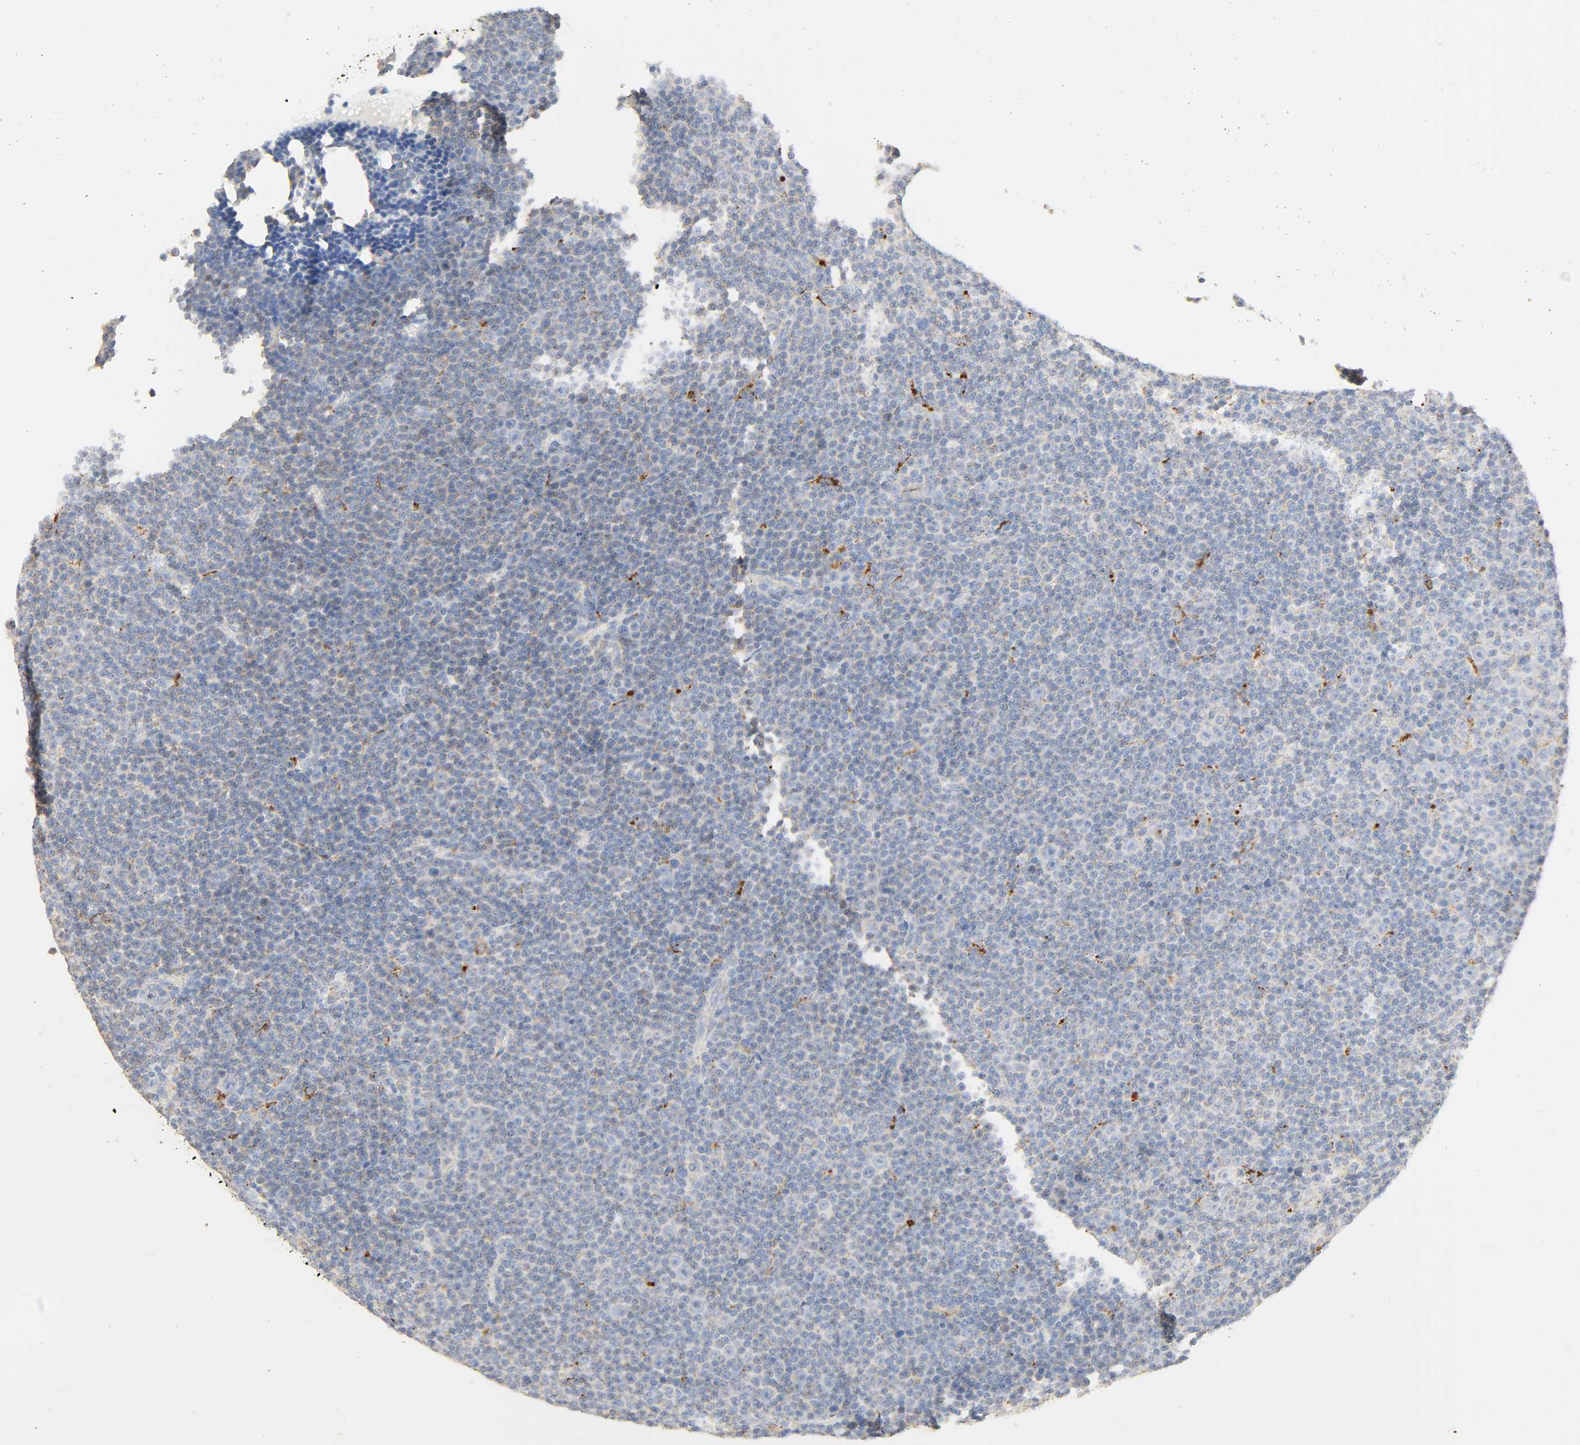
{"staining": {"intensity": "moderate", "quantity": "<25%", "location": "cytoplasmic/membranous"}, "tissue": "lymphoma", "cell_type": "Tumor cells", "image_type": "cancer", "snomed": [{"axis": "morphology", "description": "Malignant lymphoma, non-Hodgkin's type, Low grade"}, {"axis": "topography", "description": "Lymph node"}], "caption": "Protein expression by immunohistochemistry exhibits moderate cytoplasmic/membranous staining in approximately <25% of tumor cells in malignant lymphoma, non-Hodgkin's type (low-grade). Using DAB (3,3'-diaminobenzidine) (brown) and hematoxylin (blue) stains, captured at high magnification using brightfield microscopy.", "gene": "CAMK2A", "patient": {"sex": "female", "age": 67}}